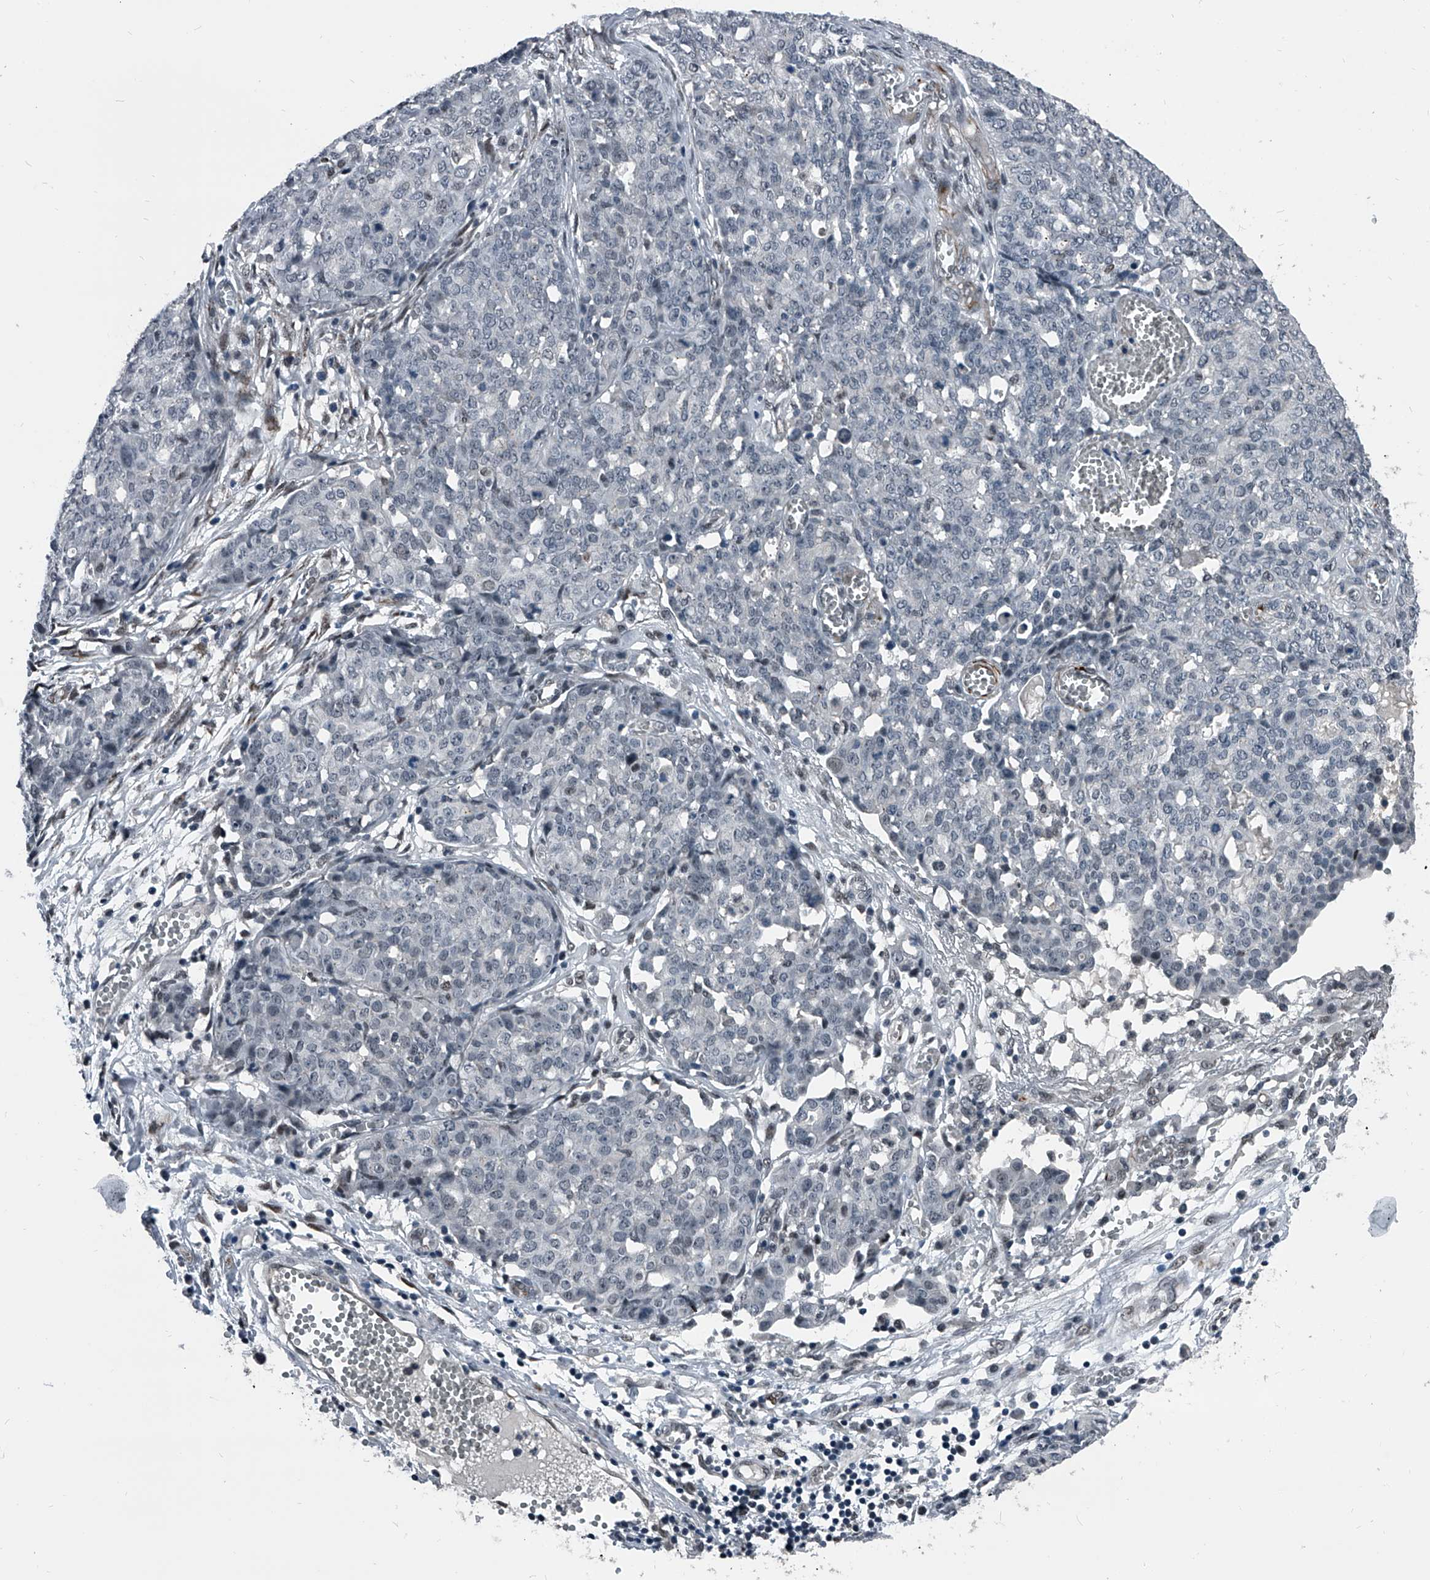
{"staining": {"intensity": "negative", "quantity": "none", "location": "none"}, "tissue": "ovarian cancer", "cell_type": "Tumor cells", "image_type": "cancer", "snomed": [{"axis": "morphology", "description": "Cystadenocarcinoma, serous, NOS"}, {"axis": "topography", "description": "Soft tissue"}, {"axis": "topography", "description": "Ovary"}], "caption": "DAB immunohistochemical staining of human serous cystadenocarcinoma (ovarian) displays no significant expression in tumor cells. (DAB (3,3'-diaminobenzidine) immunohistochemistry visualized using brightfield microscopy, high magnification).", "gene": "MEN1", "patient": {"sex": "female", "age": 57}}